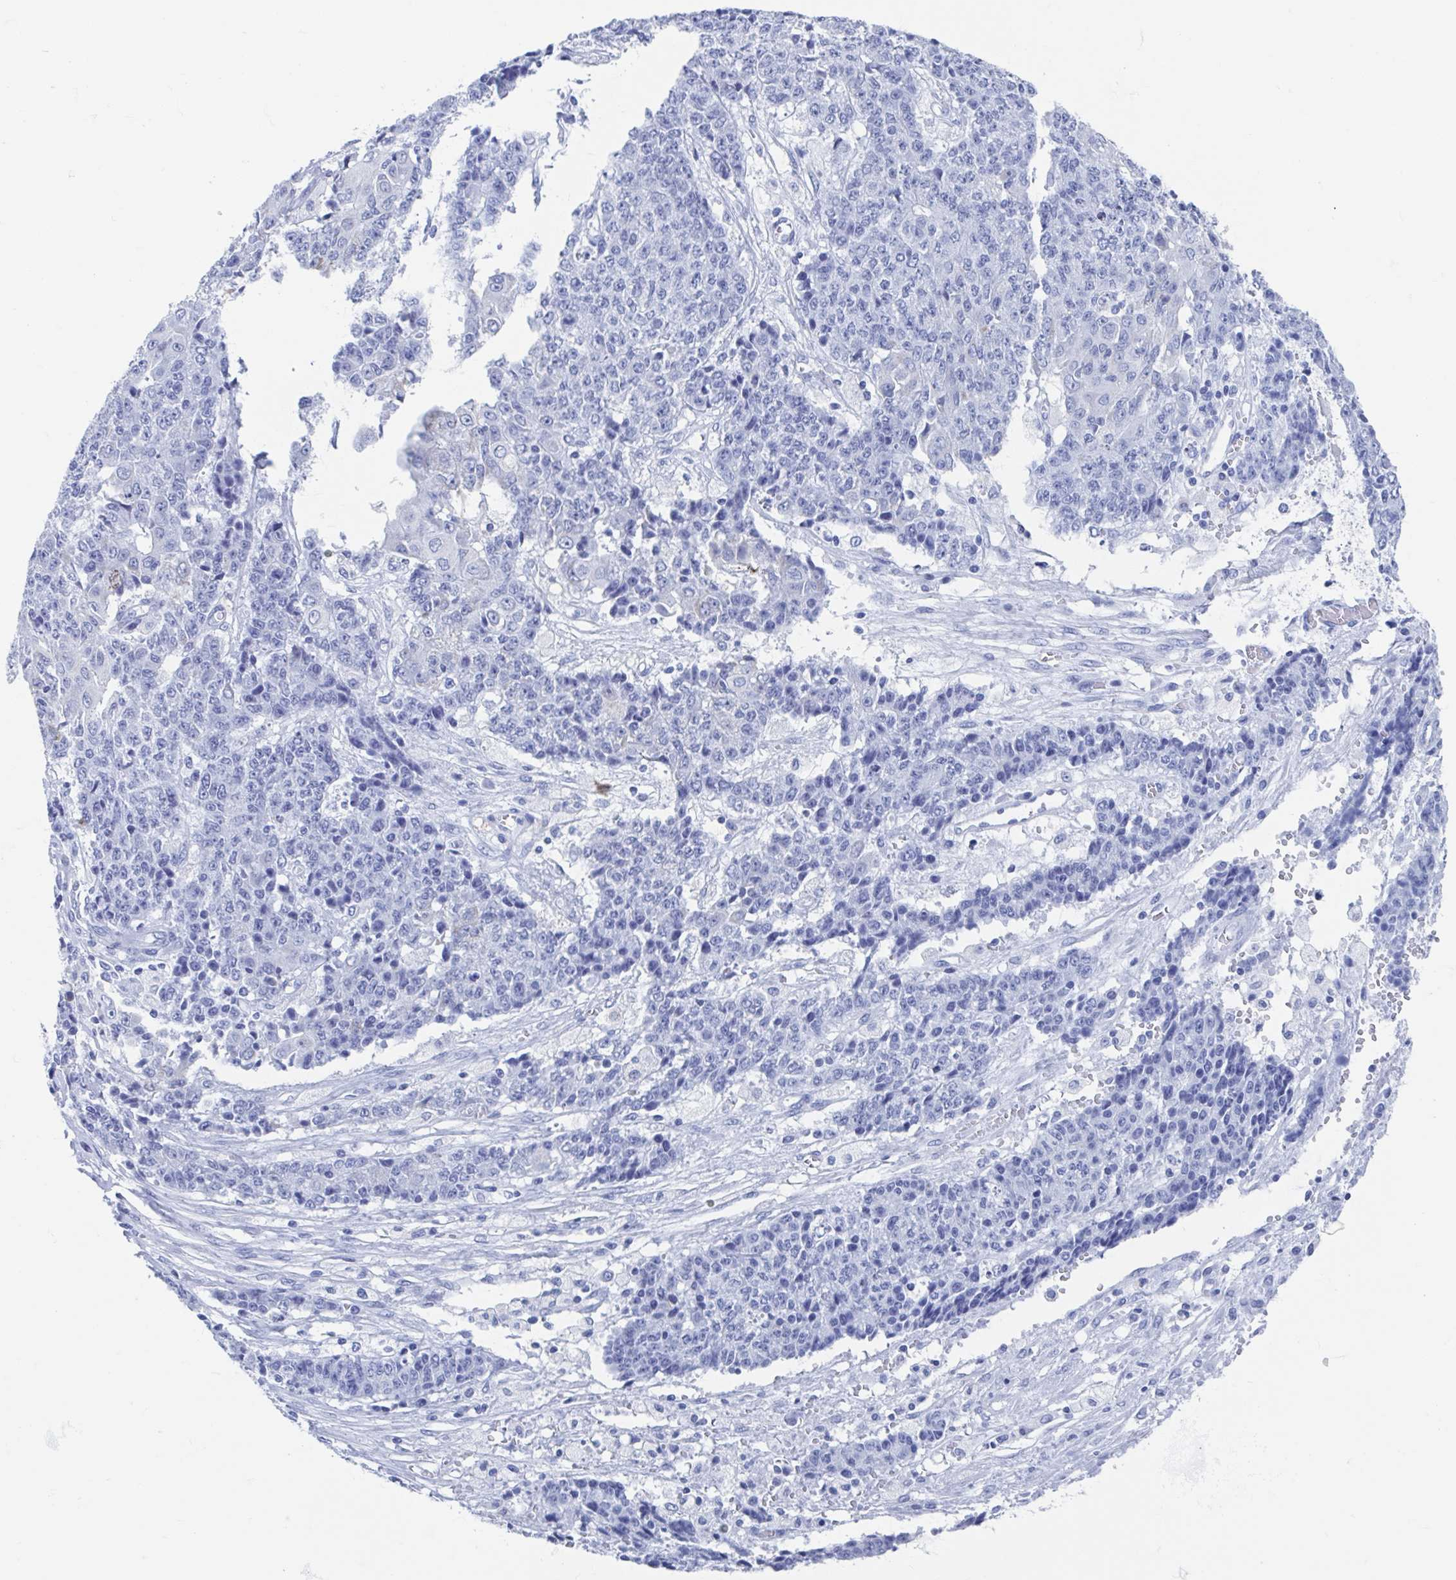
{"staining": {"intensity": "negative", "quantity": "none", "location": "none"}, "tissue": "ovarian cancer", "cell_type": "Tumor cells", "image_type": "cancer", "snomed": [{"axis": "morphology", "description": "Carcinoma, endometroid"}, {"axis": "topography", "description": "Ovary"}], "caption": "Immunohistochemistry micrograph of human ovarian endometroid carcinoma stained for a protein (brown), which displays no staining in tumor cells.", "gene": "C10orf53", "patient": {"sex": "female", "age": 42}}